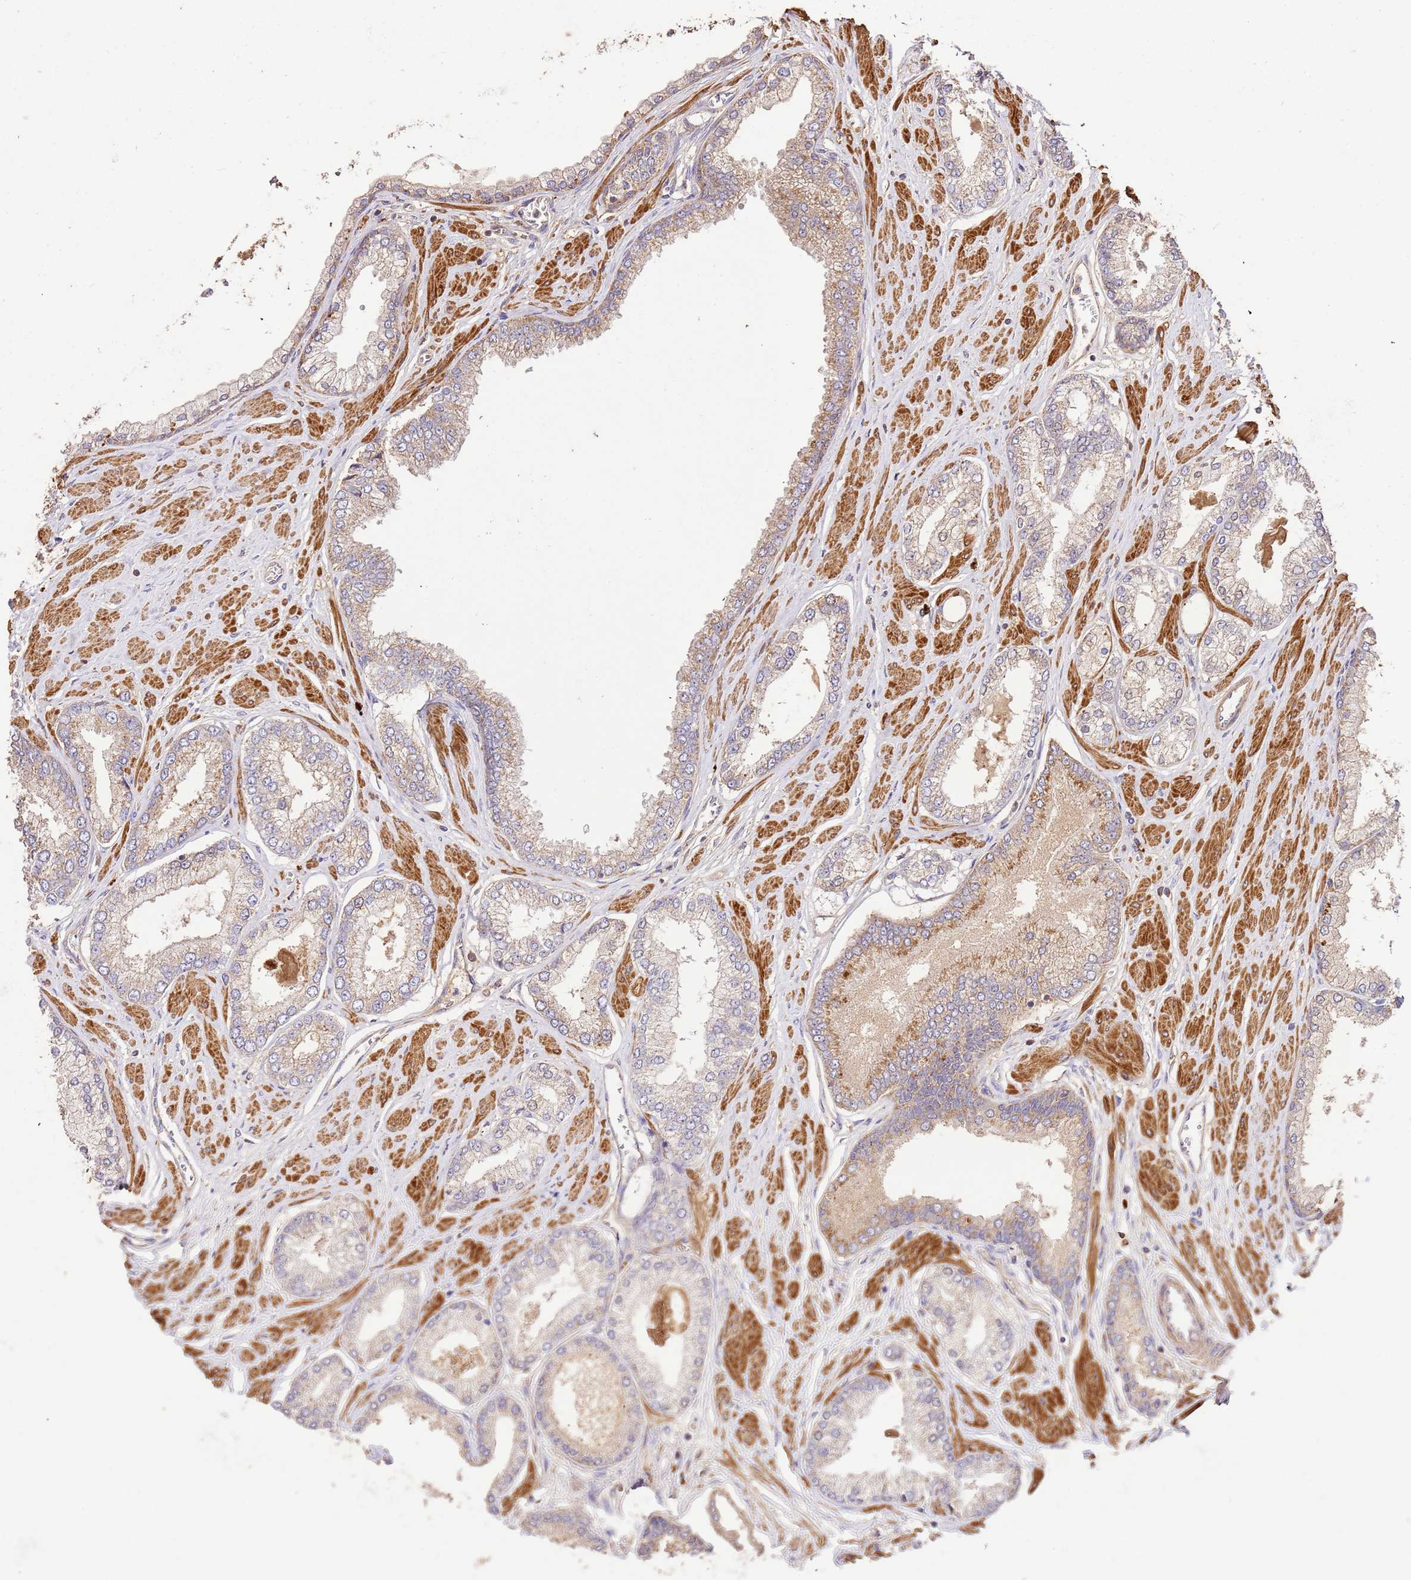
{"staining": {"intensity": "moderate", "quantity": "<25%", "location": "cytoplasmic/membranous"}, "tissue": "prostate cancer", "cell_type": "Tumor cells", "image_type": "cancer", "snomed": [{"axis": "morphology", "description": "Adenocarcinoma, Low grade"}, {"axis": "topography", "description": "Prostate"}], "caption": "This photomicrograph displays immunohistochemistry (IHC) staining of human prostate cancer, with low moderate cytoplasmic/membranous expression in about <25% of tumor cells.", "gene": "CEP55", "patient": {"sex": "male", "age": 55}}